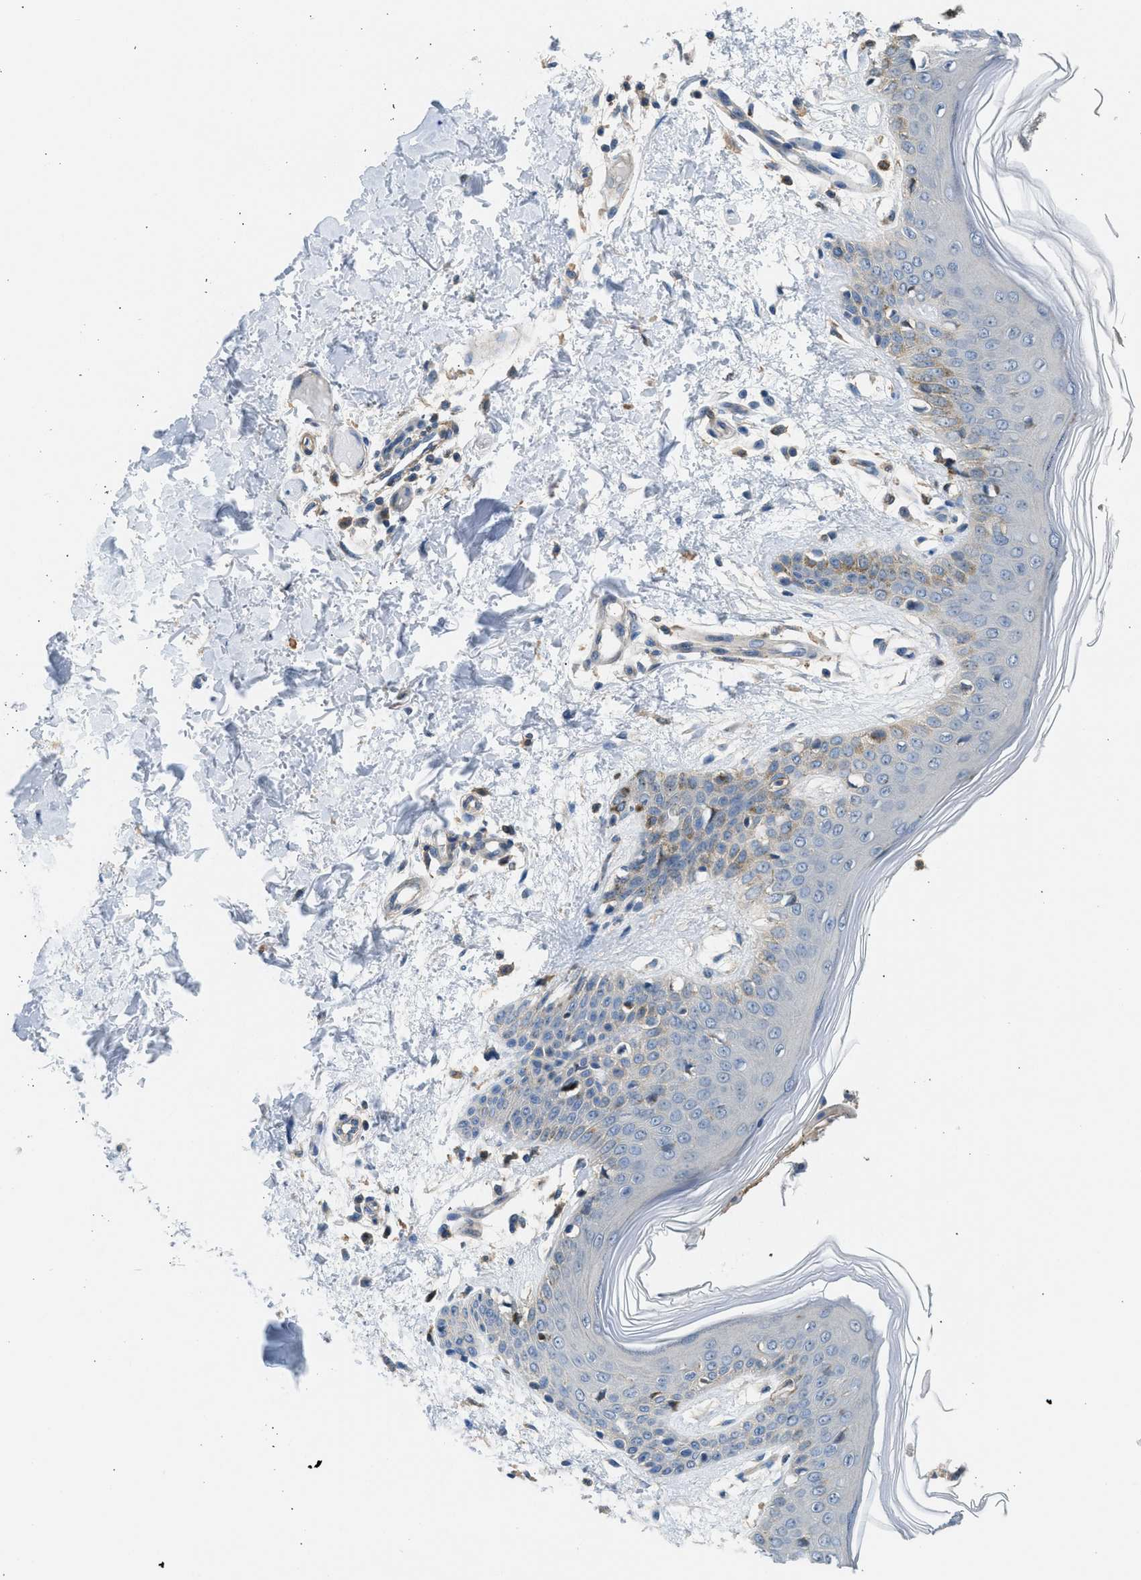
{"staining": {"intensity": "weak", "quantity": "25%-75%", "location": "cytoplasmic/membranous"}, "tissue": "skin", "cell_type": "Fibroblasts", "image_type": "normal", "snomed": [{"axis": "morphology", "description": "Normal tissue, NOS"}, {"axis": "topography", "description": "Skin"}], "caption": "This micrograph displays immunohistochemistry staining of normal skin, with low weak cytoplasmic/membranous staining in about 25%-75% of fibroblasts.", "gene": "PCNX3", "patient": {"sex": "male", "age": 53}}